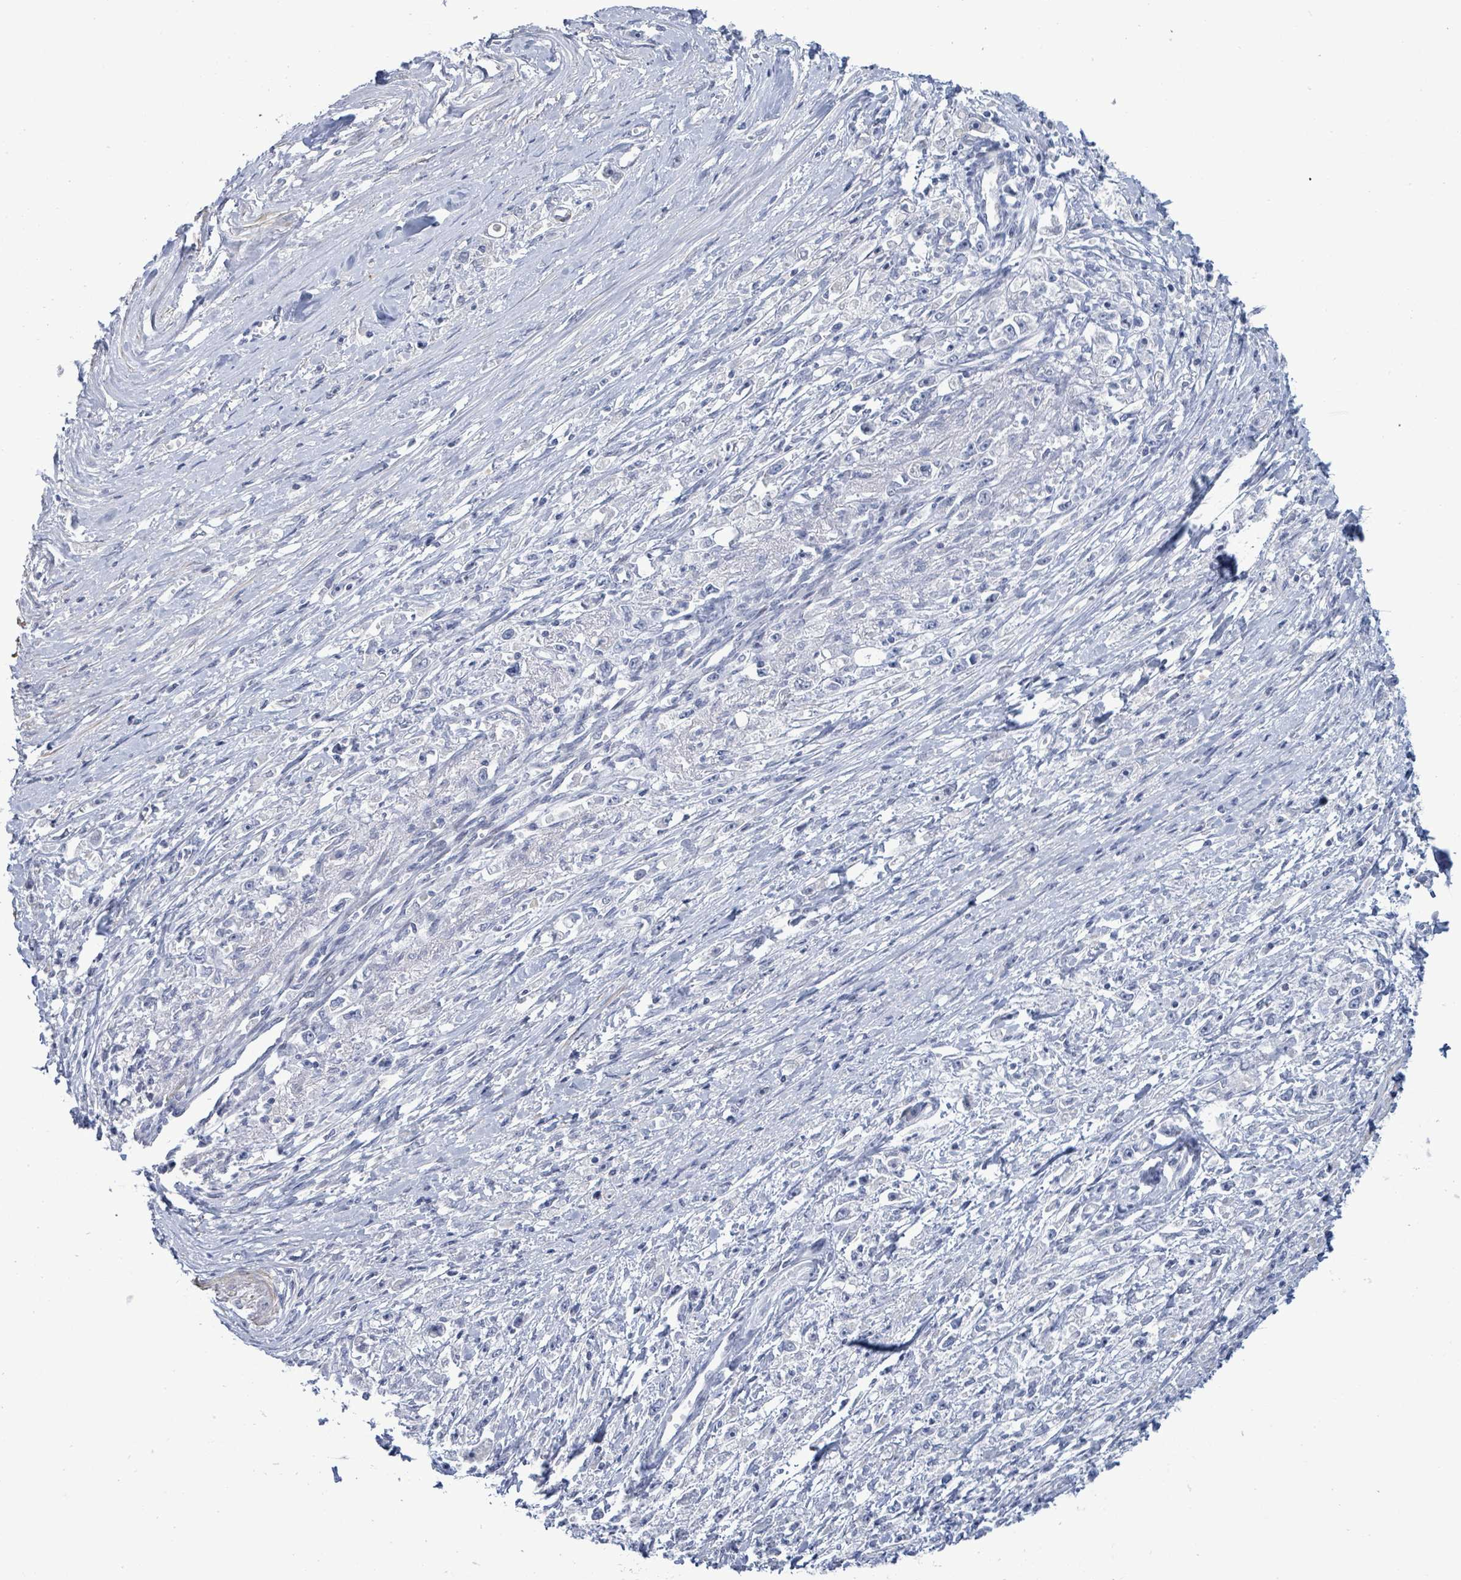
{"staining": {"intensity": "negative", "quantity": "none", "location": "none"}, "tissue": "stomach cancer", "cell_type": "Tumor cells", "image_type": "cancer", "snomed": [{"axis": "morphology", "description": "Adenocarcinoma, NOS"}, {"axis": "topography", "description": "Stomach"}], "caption": "Stomach cancer (adenocarcinoma) stained for a protein using immunohistochemistry exhibits no expression tumor cells.", "gene": "NTN3", "patient": {"sex": "female", "age": 59}}